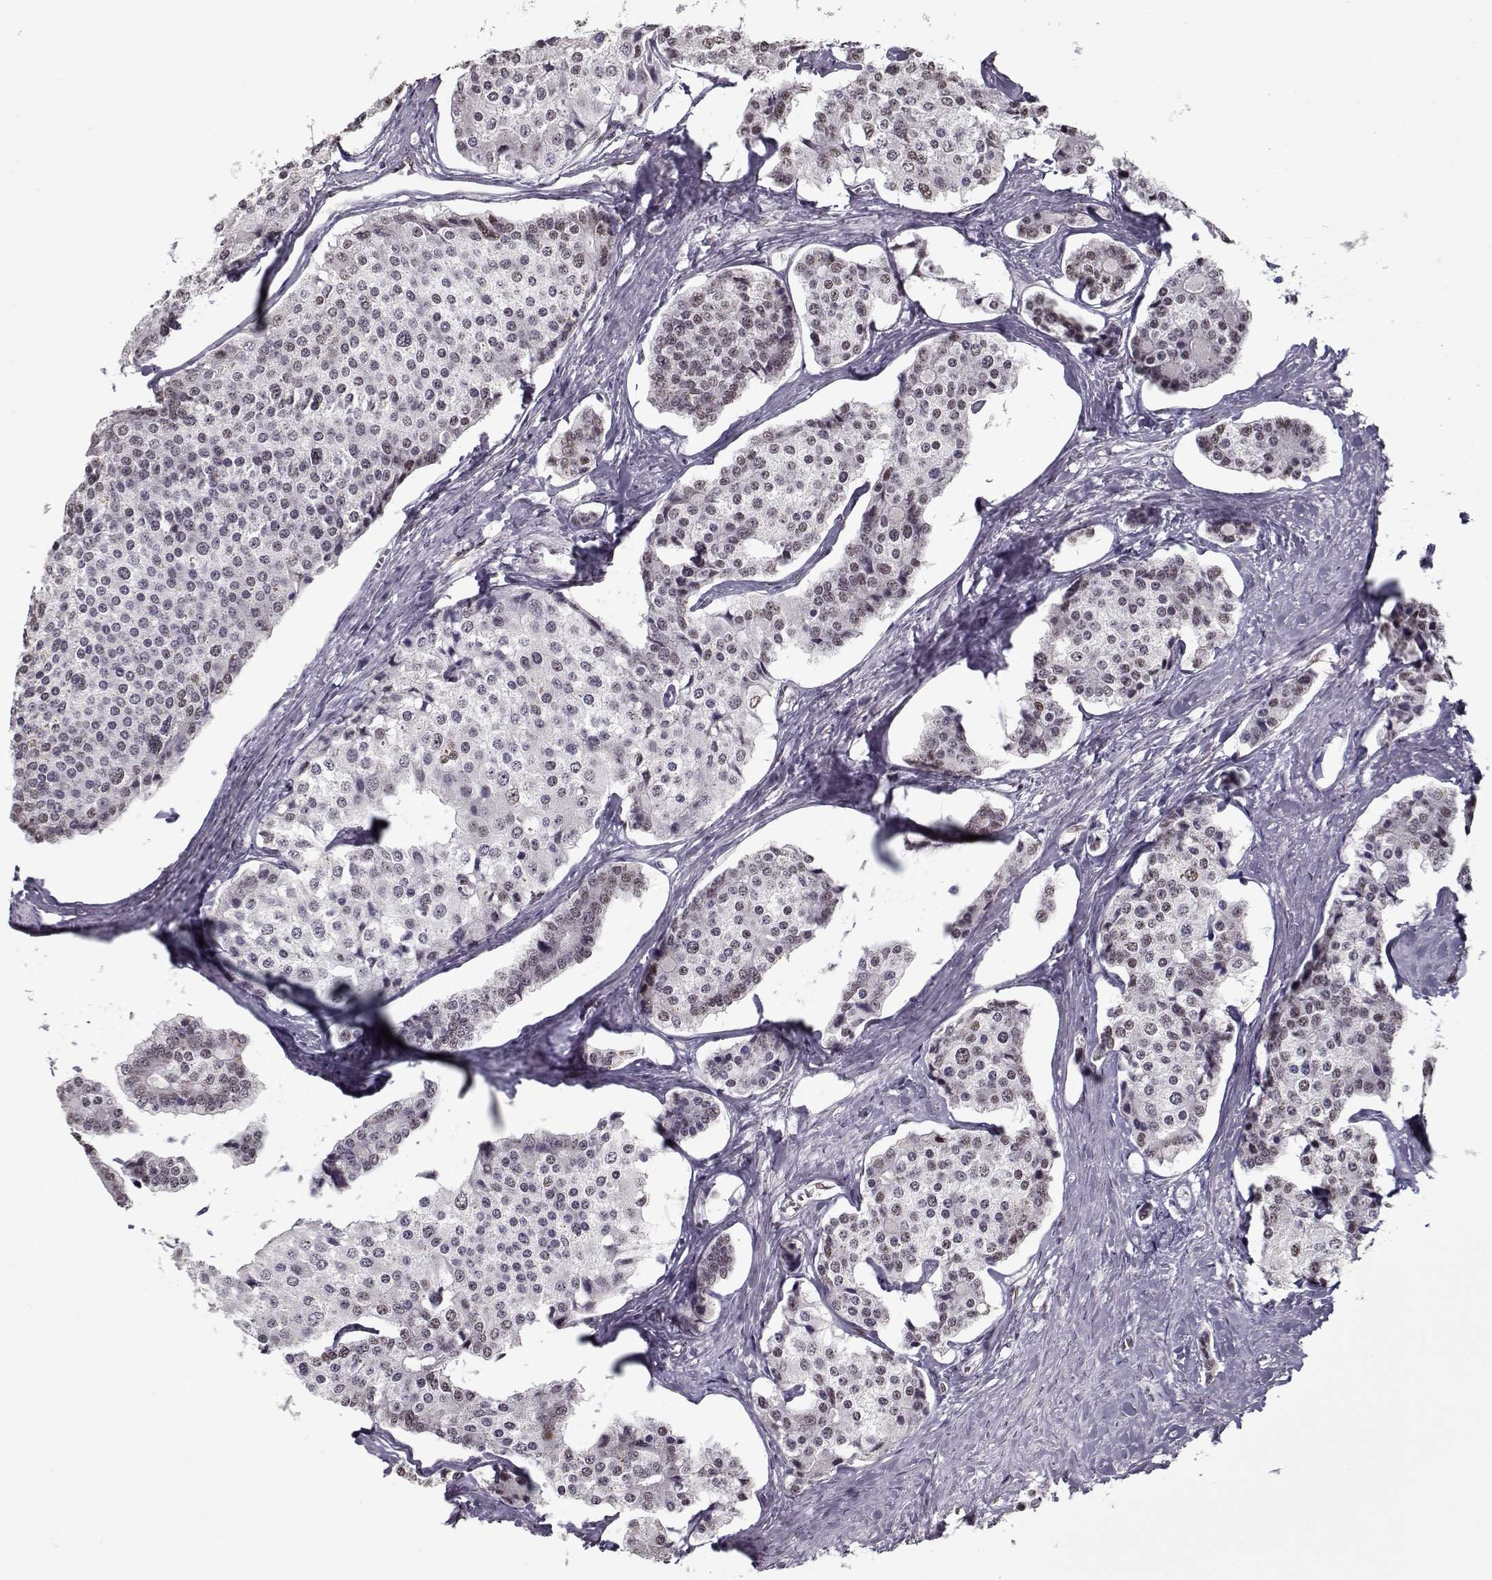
{"staining": {"intensity": "negative", "quantity": "none", "location": "none"}, "tissue": "carcinoid", "cell_type": "Tumor cells", "image_type": "cancer", "snomed": [{"axis": "morphology", "description": "Carcinoid, malignant, NOS"}, {"axis": "topography", "description": "Small intestine"}], "caption": "Carcinoid was stained to show a protein in brown. There is no significant positivity in tumor cells.", "gene": "PRMT8", "patient": {"sex": "female", "age": 65}}